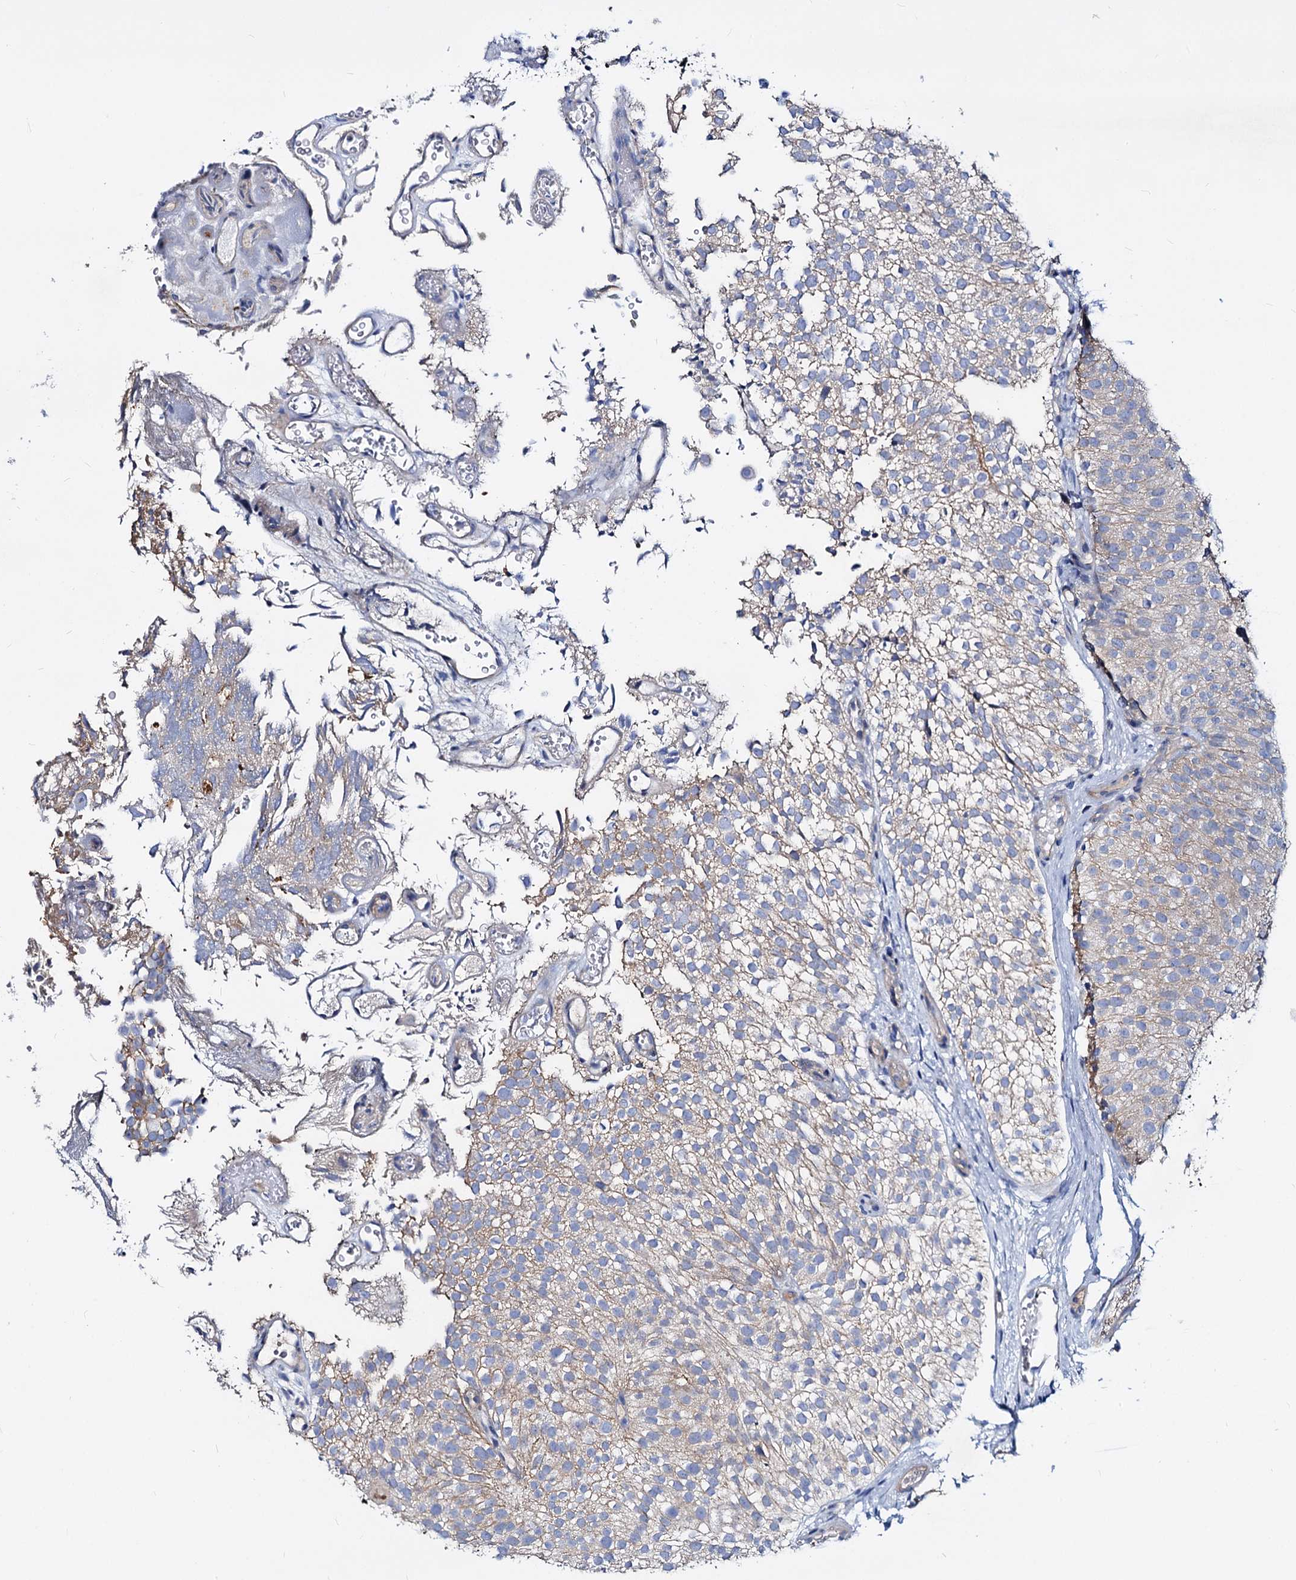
{"staining": {"intensity": "weak", "quantity": ">75%", "location": "cytoplasmic/membranous"}, "tissue": "urothelial cancer", "cell_type": "Tumor cells", "image_type": "cancer", "snomed": [{"axis": "morphology", "description": "Urothelial carcinoma, Low grade"}, {"axis": "topography", "description": "Urinary bladder"}], "caption": "This is a micrograph of IHC staining of urothelial carcinoma (low-grade), which shows weak positivity in the cytoplasmic/membranous of tumor cells.", "gene": "DYDC2", "patient": {"sex": "male", "age": 78}}